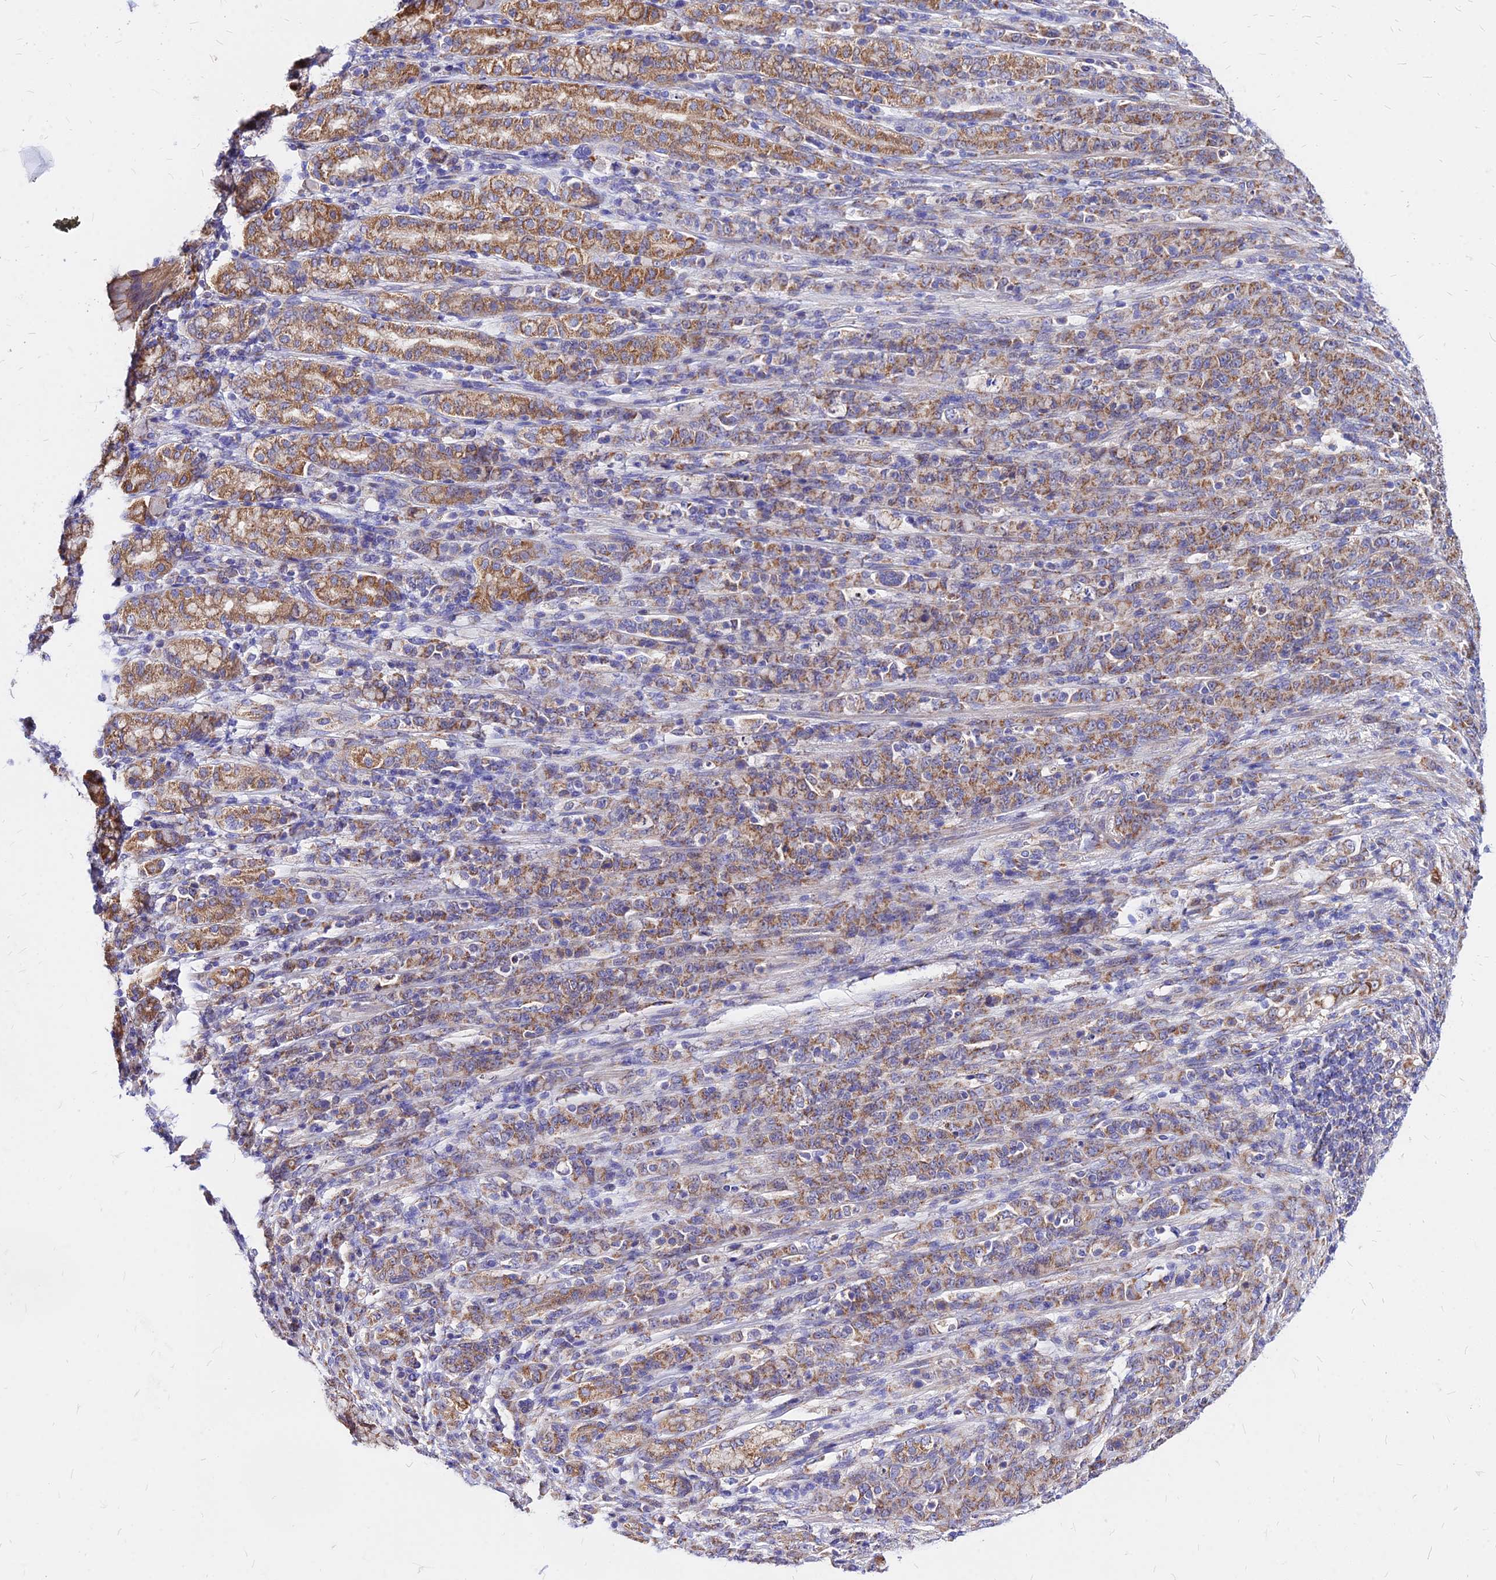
{"staining": {"intensity": "moderate", "quantity": ">75%", "location": "cytoplasmic/membranous"}, "tissue": "stomach cancer", "cell_type": "Tumor cells", "image_type": "cancer", "snomed": [{"axis": "morphology", "description": "Normal tissue, NOS"}, {"axis": "morphology", "description": "Adenocarcinoma, NOS"}, {"axis": "topography", "description": "Stomach"}], "caption": "This histopathology image demonstrates stomach cancer stained with IHC to label a protein in brown. The cytoplasmic/membranous of tumor cells show moderate positivity for the protein. Nuclei are counter-stained blue.", "gene": "MRPL3", "patient": {"sex": "female", "age": 79}}